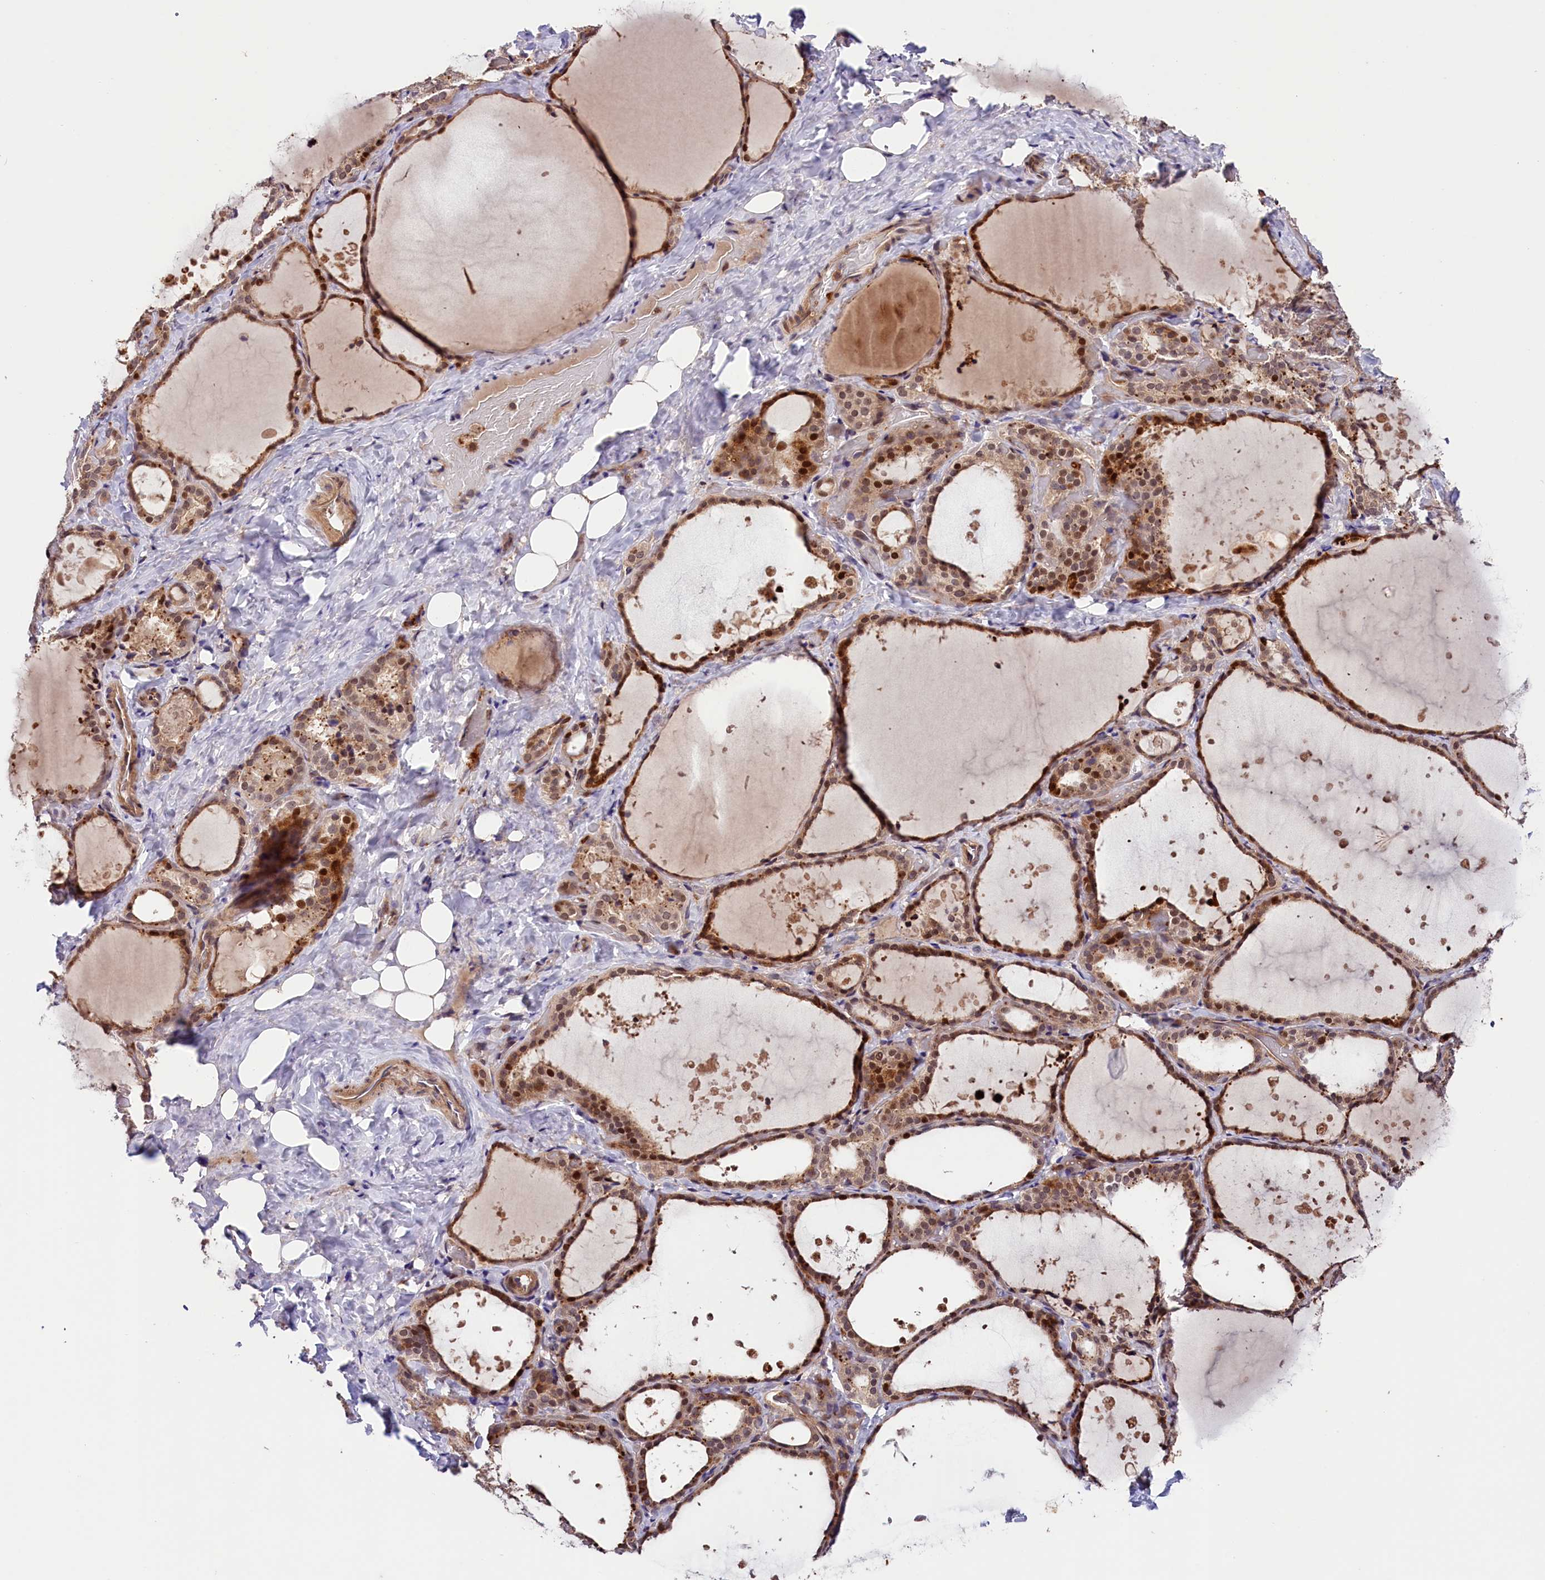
{"staining": {"intensity": "moderate", "quantity": ">75%", "location": "cytoplasmic/membranous,nuclear"}, "tissue": "thyroid gland", "cell_type": "Glandular cells", "image_type": "normal", "snomed": [{"axis": "morphology", "description": "Normal tissue, NOS"}, {"axis": "topography", "description": "Thyroid gland"}], "caption": "Moderate cytoplasmic/membranous,nuclear expression for a protein is identified in approximately >75% of glandular cells of normal thyroid gland using immunohistochemistry (IHC).", "gene": "CACNA1H", "patient": {"sex": "female", "age": 44}}